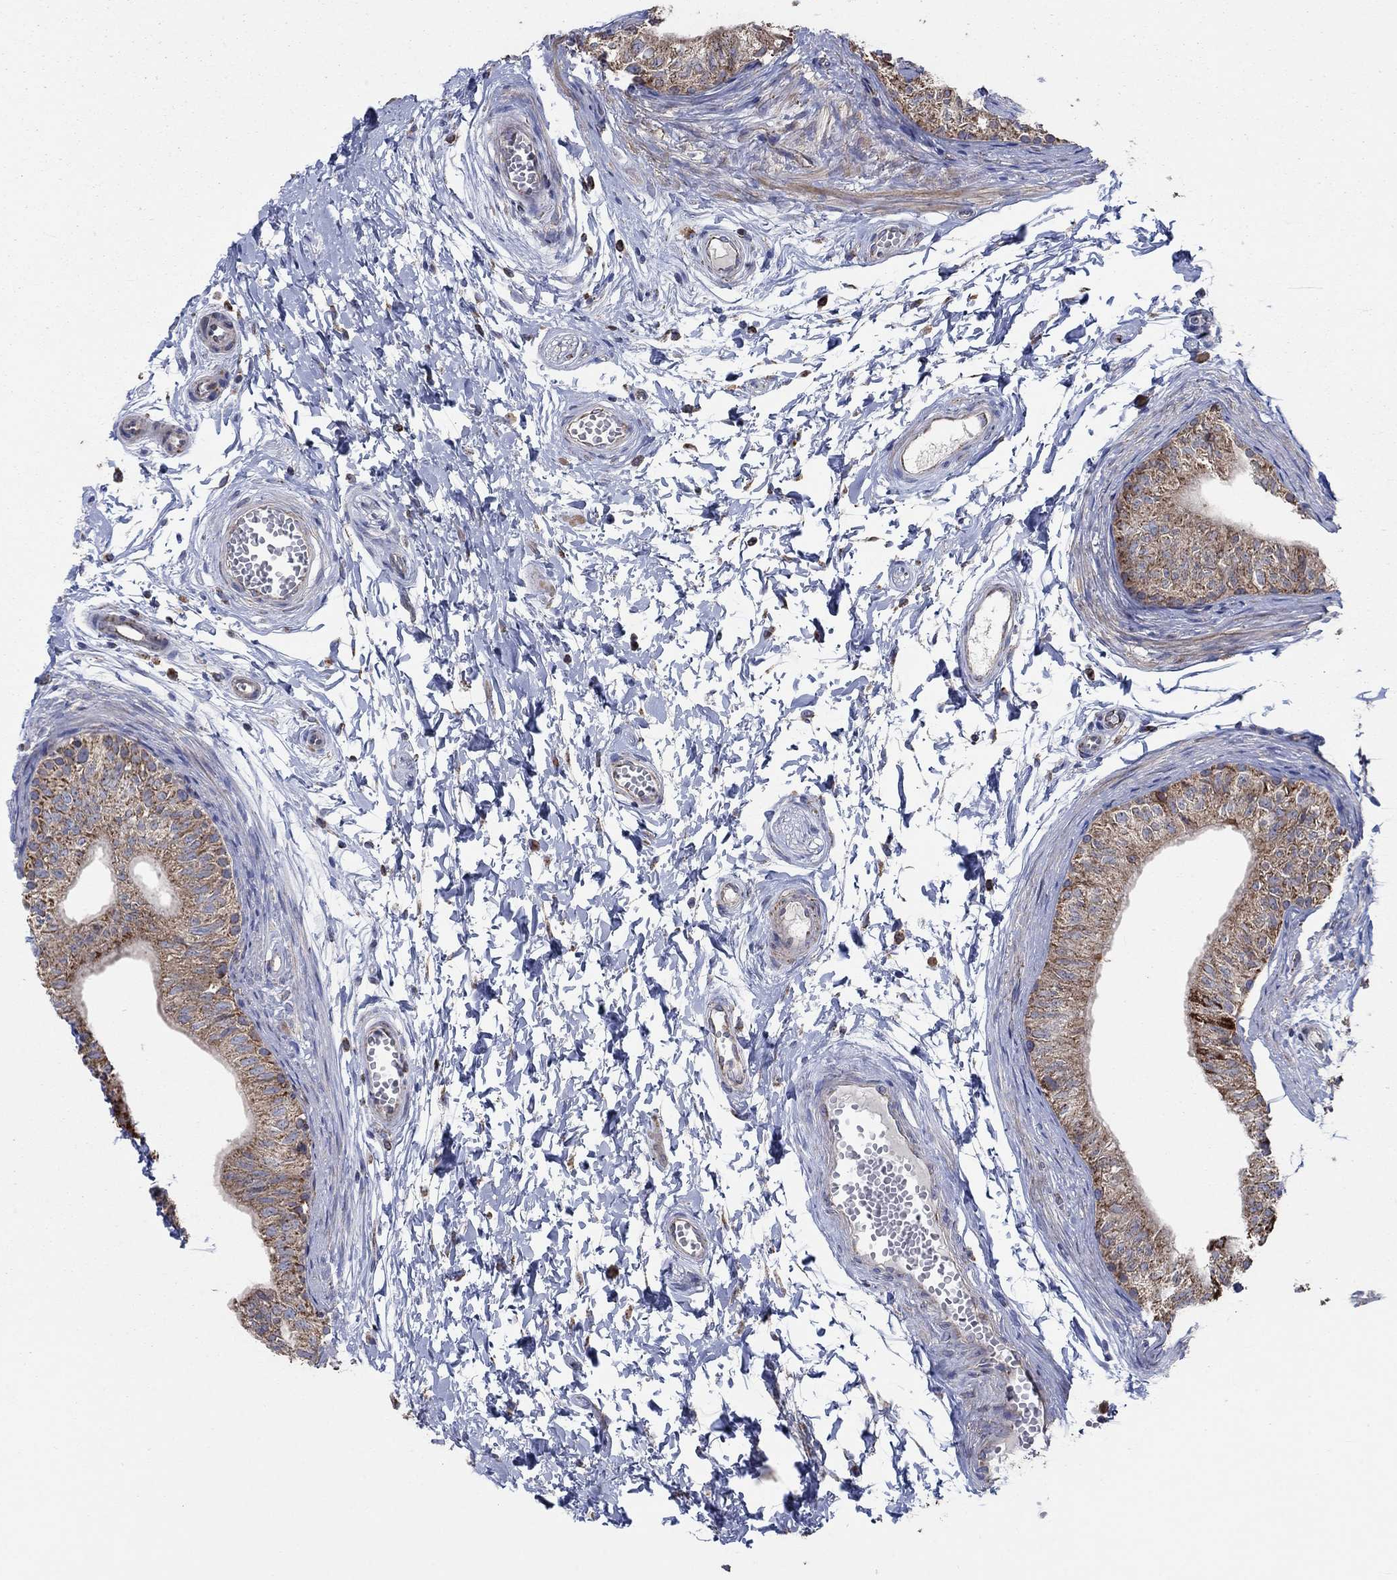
{"staining": {"intensity": "moderate", "quantity": "25%-75%", "location": "cytoplasmic/membranous"}, "tissue": "epididymis", "cell_type": "Glandular cells", "image_type": "normal", "snomed": [{"axis": "morphology", "description": "Normal tissue, NOS"}, {"axis": "topography", "description": "Epididymis"}], "caption": "Immunohistochemistry image of benign epididymis stained for a protein (brown), which shows medium levels of moderate cytoplasmic/membranous positivity in about 25%-75% of glandular cells.", "gene": "NCEH1", "patient": {"sex": "male", "age": 22}}